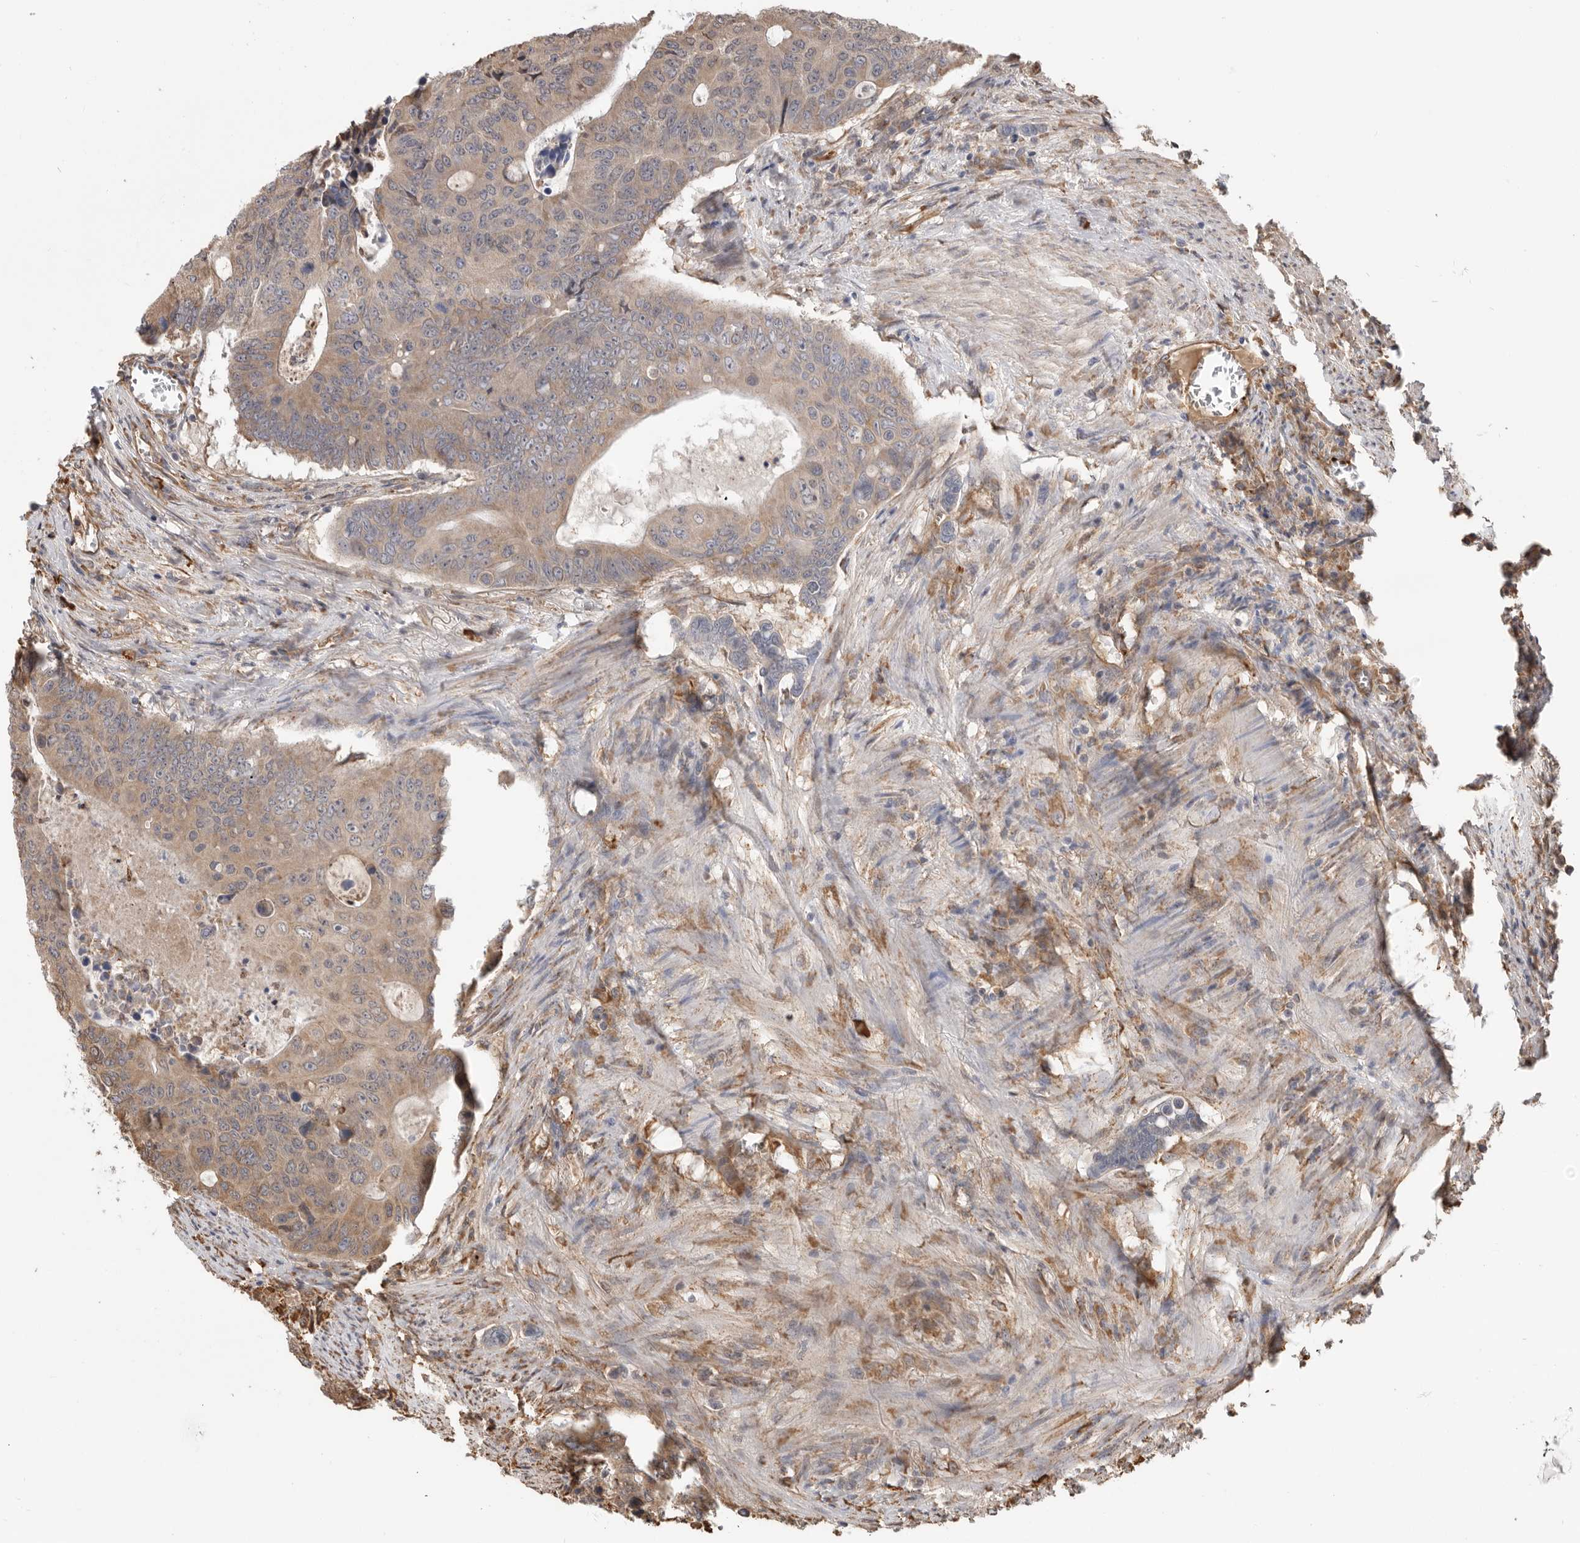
{"staining": {"intensity": "moderate", "quantity": ">75%", "location": "cytoplasmic/membranous"}, "tissue": "colorectal cancer", "cell_type": "Tumor cells", "image_type": "cancer", "snomed": [{"axis": "morphology", "description": "Adenocarcinoma, NOS"}, {"axis": "topography", "description": "Colon"}], "caption": "Immunohistochemistry of human colorectal cancer (adenocarcinoma) exhibits medium levels of moderate cytoplasmic/membranous expression in about >75% of tumor cells.", "gene": "CDC42BPB", "patient": {"sex": "male", "age": 87}}